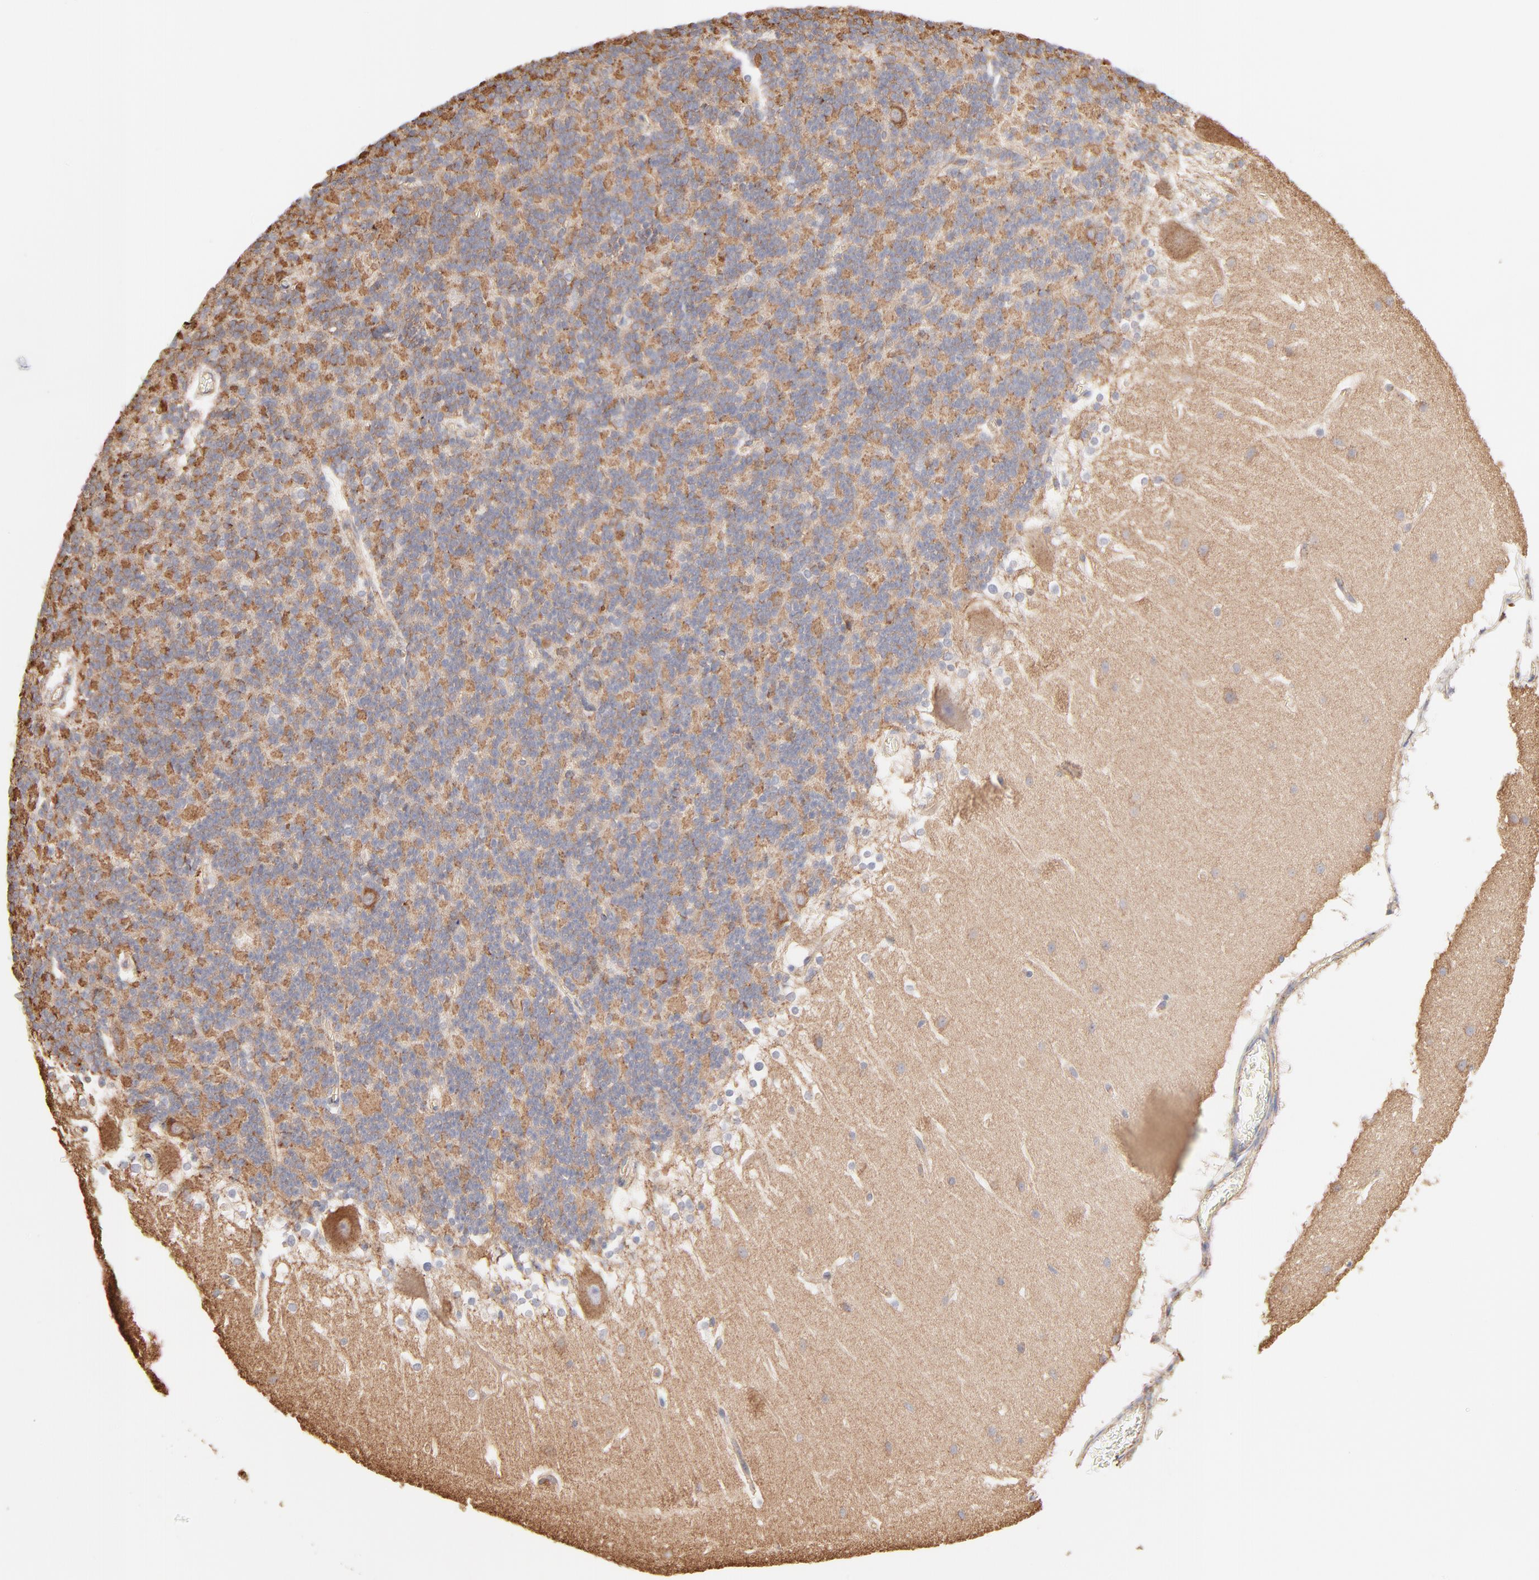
{"staining": {"intensity": "negative", "quantity": "none", "location": "none"}, "tissue": "cerebellum", "cell_type": "Cells in granular layer", "image_type": "normal", "snomed": [{"axis": "morphology", "description": "Normal tissue, NOS"}, {"axis": "topography", "description": "Cerebellum"}], "caption": "Immunohistochemistry histopathology image of benign human cerebellum stained for a protein (brown), which reveals no staining in cells in granular layer.", "gene": "CLTB", "patient": {"sex": "female", "age": 19}}